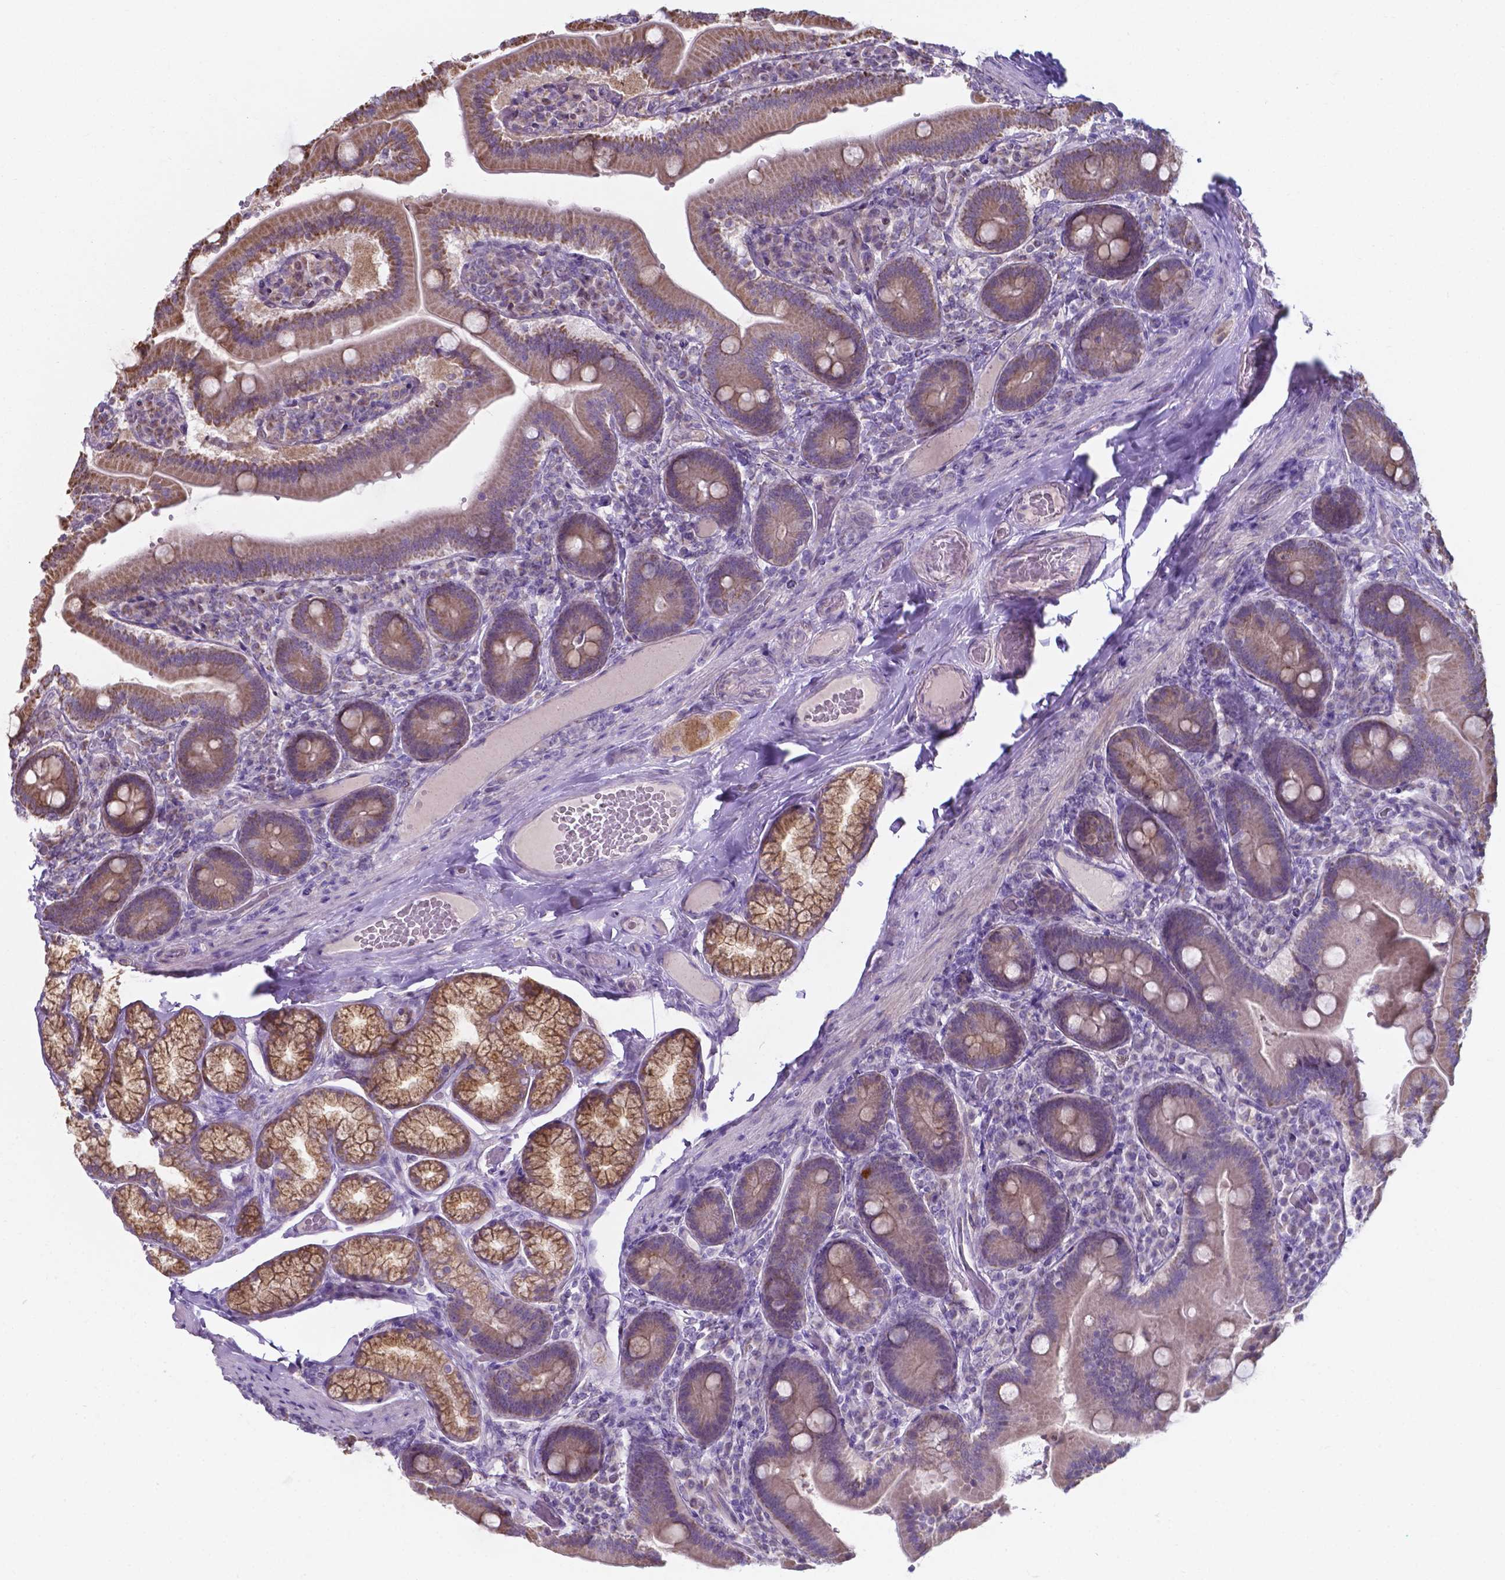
{"staining": {"intensity": "moderate", "quantity": "25%-75%", "location": "cytoplasmic/membranous"}, "tissue": "duodenum", "cell_type": "Glandular cells", "image_type": "normal", "snomed": [{"axis": "morphology", "description": "Normal tissue, NOS"}, {"axis": "topography", "description": "Duodenum"}], "caption": "Glandular cells demonstrate medium levels of moderate cytoplasmic/membranous staining in approximately 25%-75% of cells in normal duodenum.", "gene": "FAM114A1", "patient": {"sex": "female", "age": 62}}